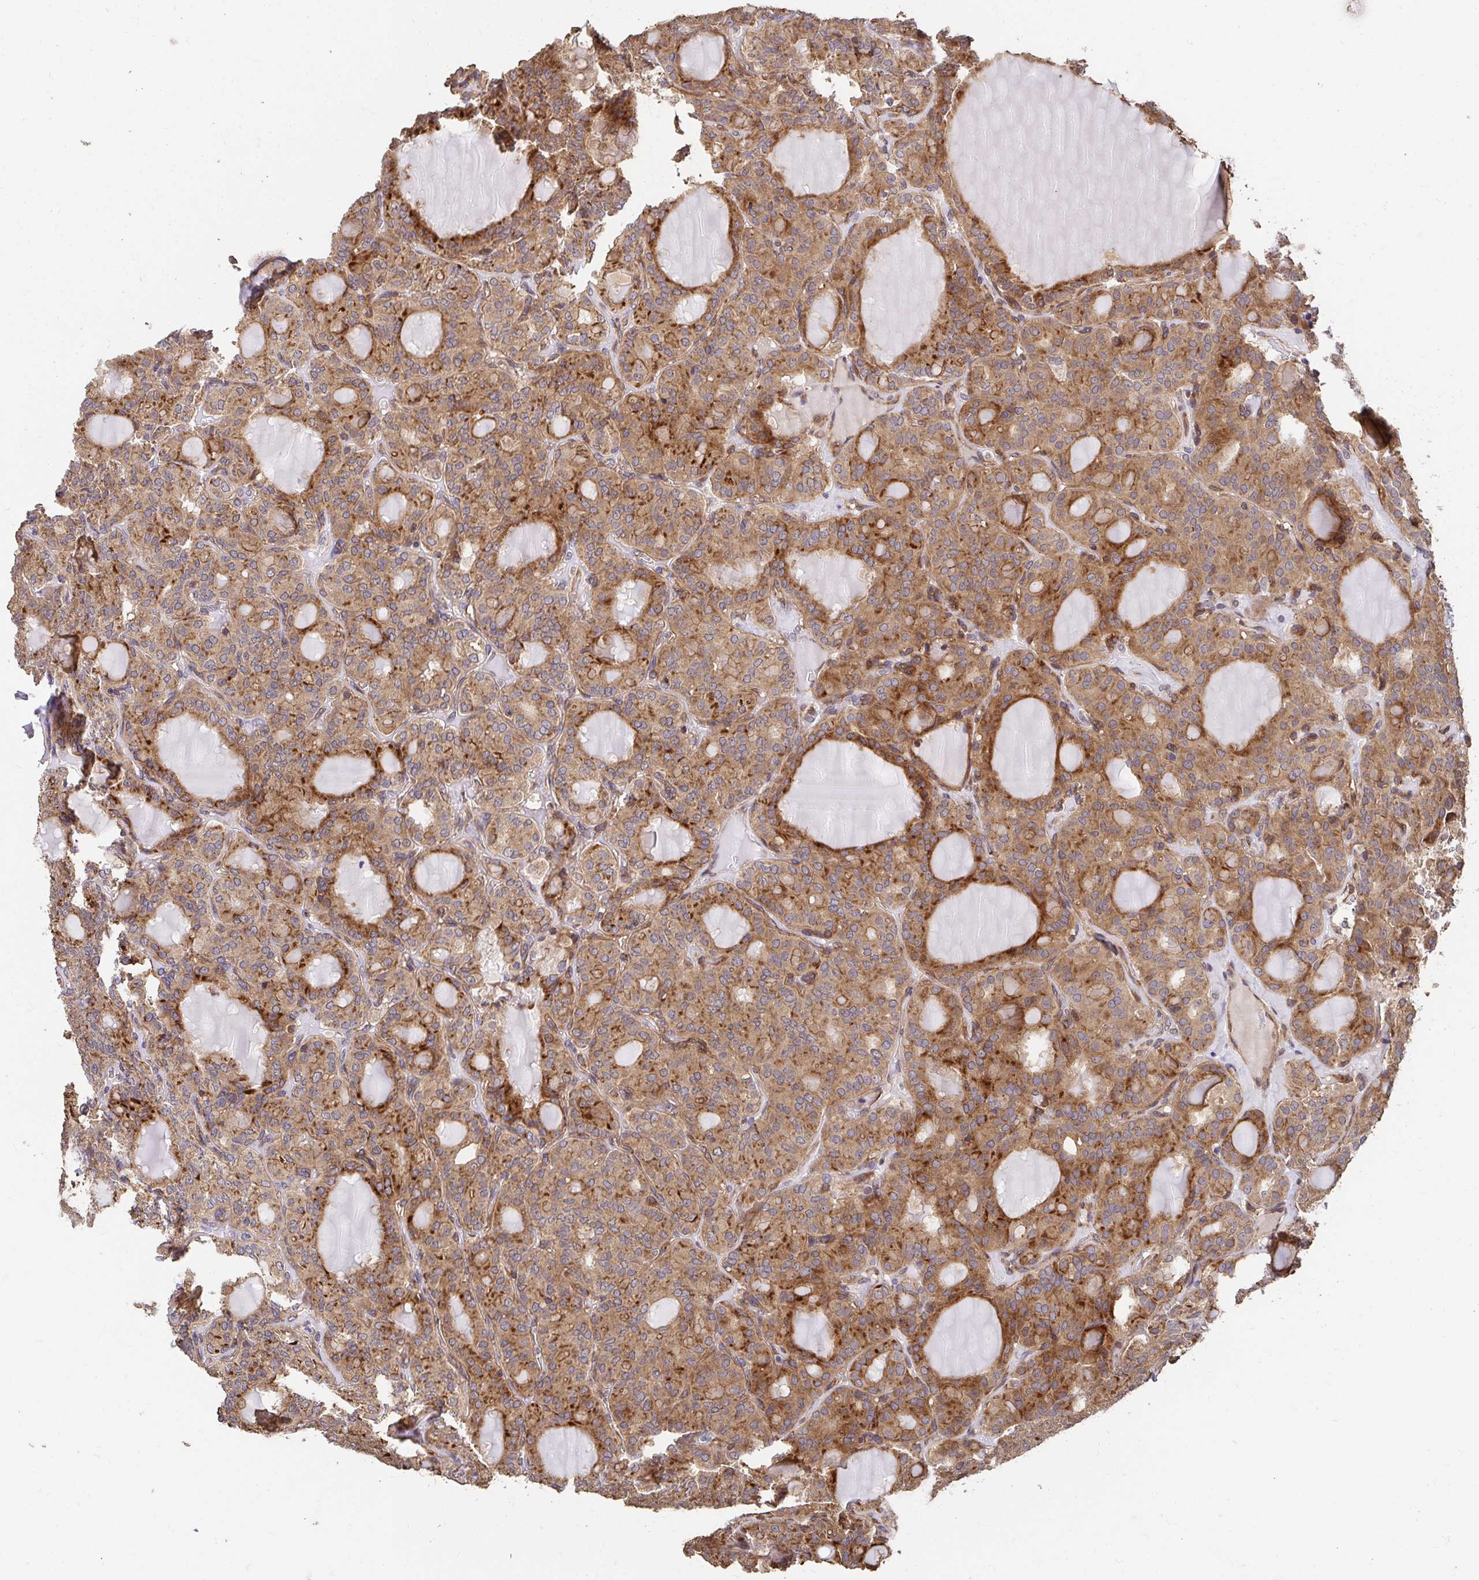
{"staining": {"intensity": "moderate", "quantity": ">75%", "location": "cytoplasmic/membranous"}, "tissue": "thyroid cancer", "cell_type": "Tumor cells", "image_type": "cancer", "snomed": [{"axis": "morphology", "description": "Papillary adenocarcinoma, NOS"}, {"axis": "topography", "description": "Thyroid gland"}], "caption": "About >75% of tumor cells in thyroid cancer show moderate cytoplasmic/membranous protein staining as visualized by brown immunohistochemical staining.", "gene": "APBB1", "patient": {"sex": "male", "age": 87}}